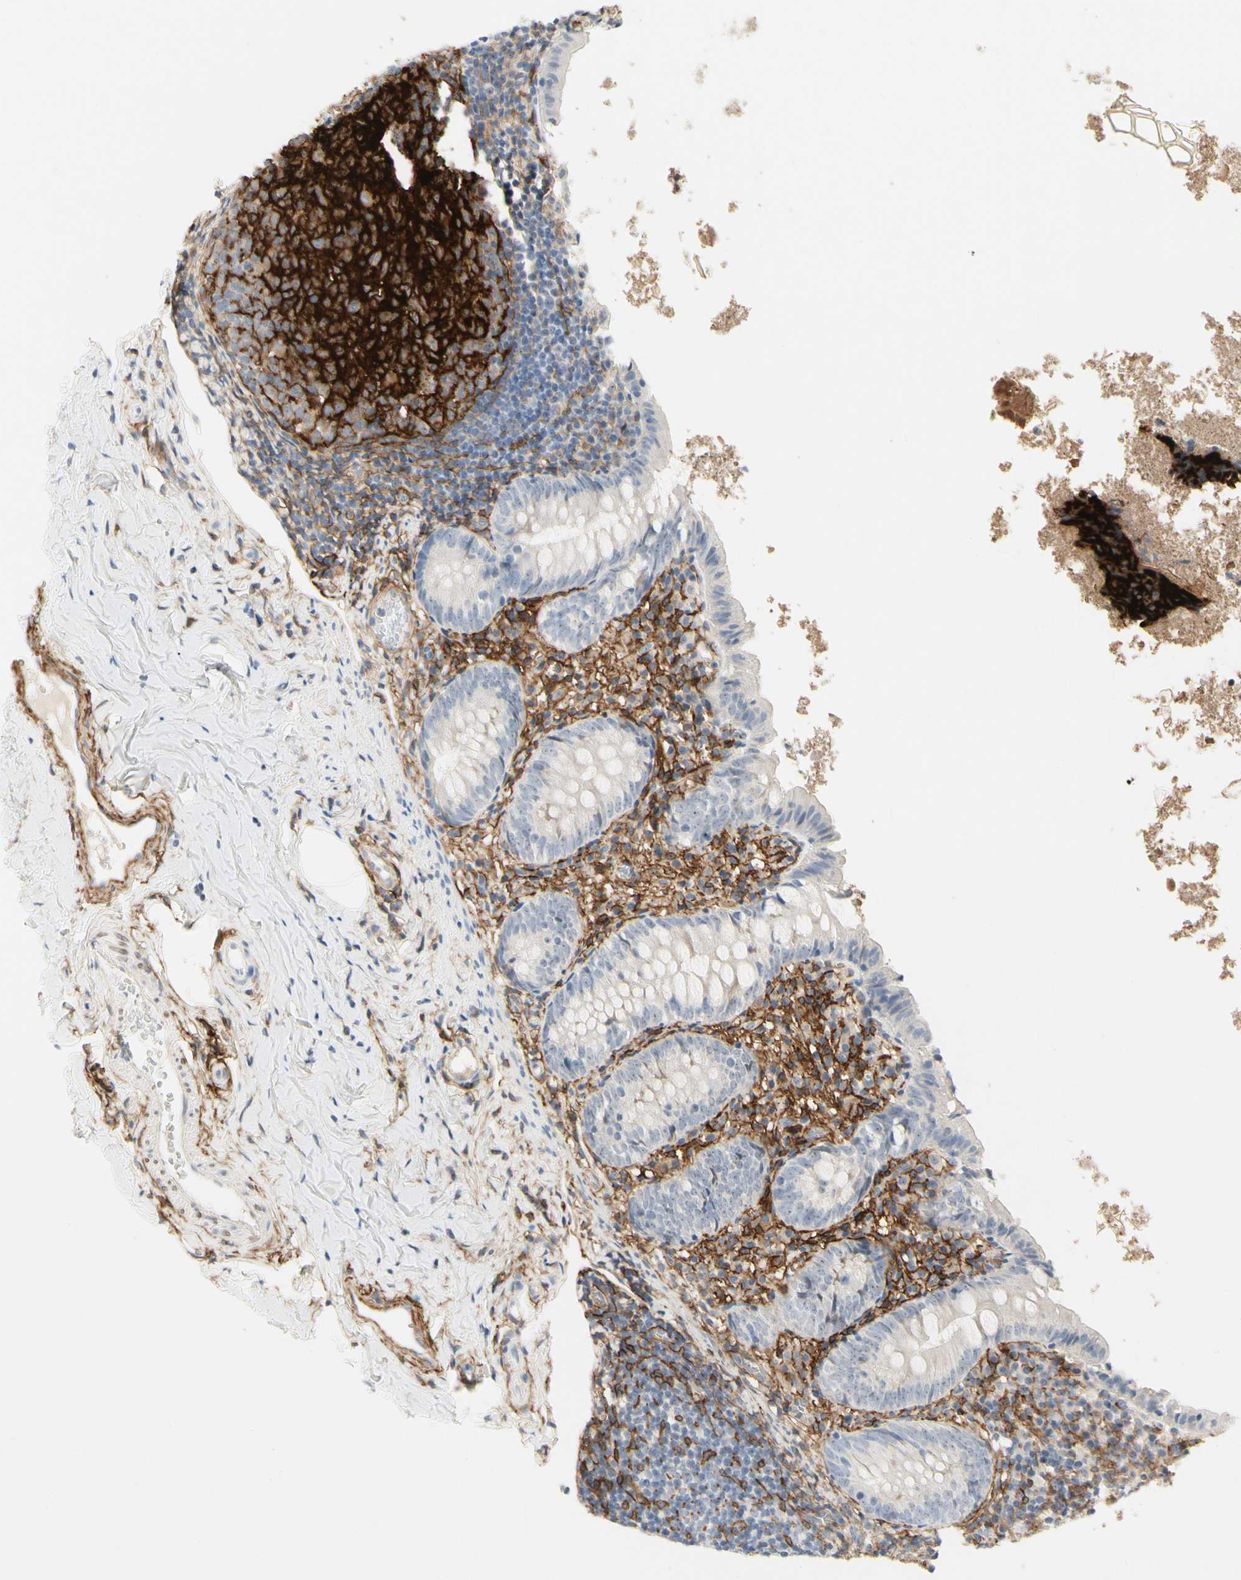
{"staining": {"intensity": "negative", "quantity": "none", "location": "none"}, "tissue": "appendix", "cell_type": "Glandular cells", "image_type": "normal", "snomed": [{"axis": "morphology", "description": "Normal tissue, NOS"}, {"axis": "topography", "description": "Appendix"}], "caption": "IHC histopathology image of unremarkable appendix: human appendix stained with DAB (3,3'-diaminobenzidine) exhibits no significant protein staining in glandular cells.", "gene": "GGT5", "patient": {"sex": "female", "age": 10}}